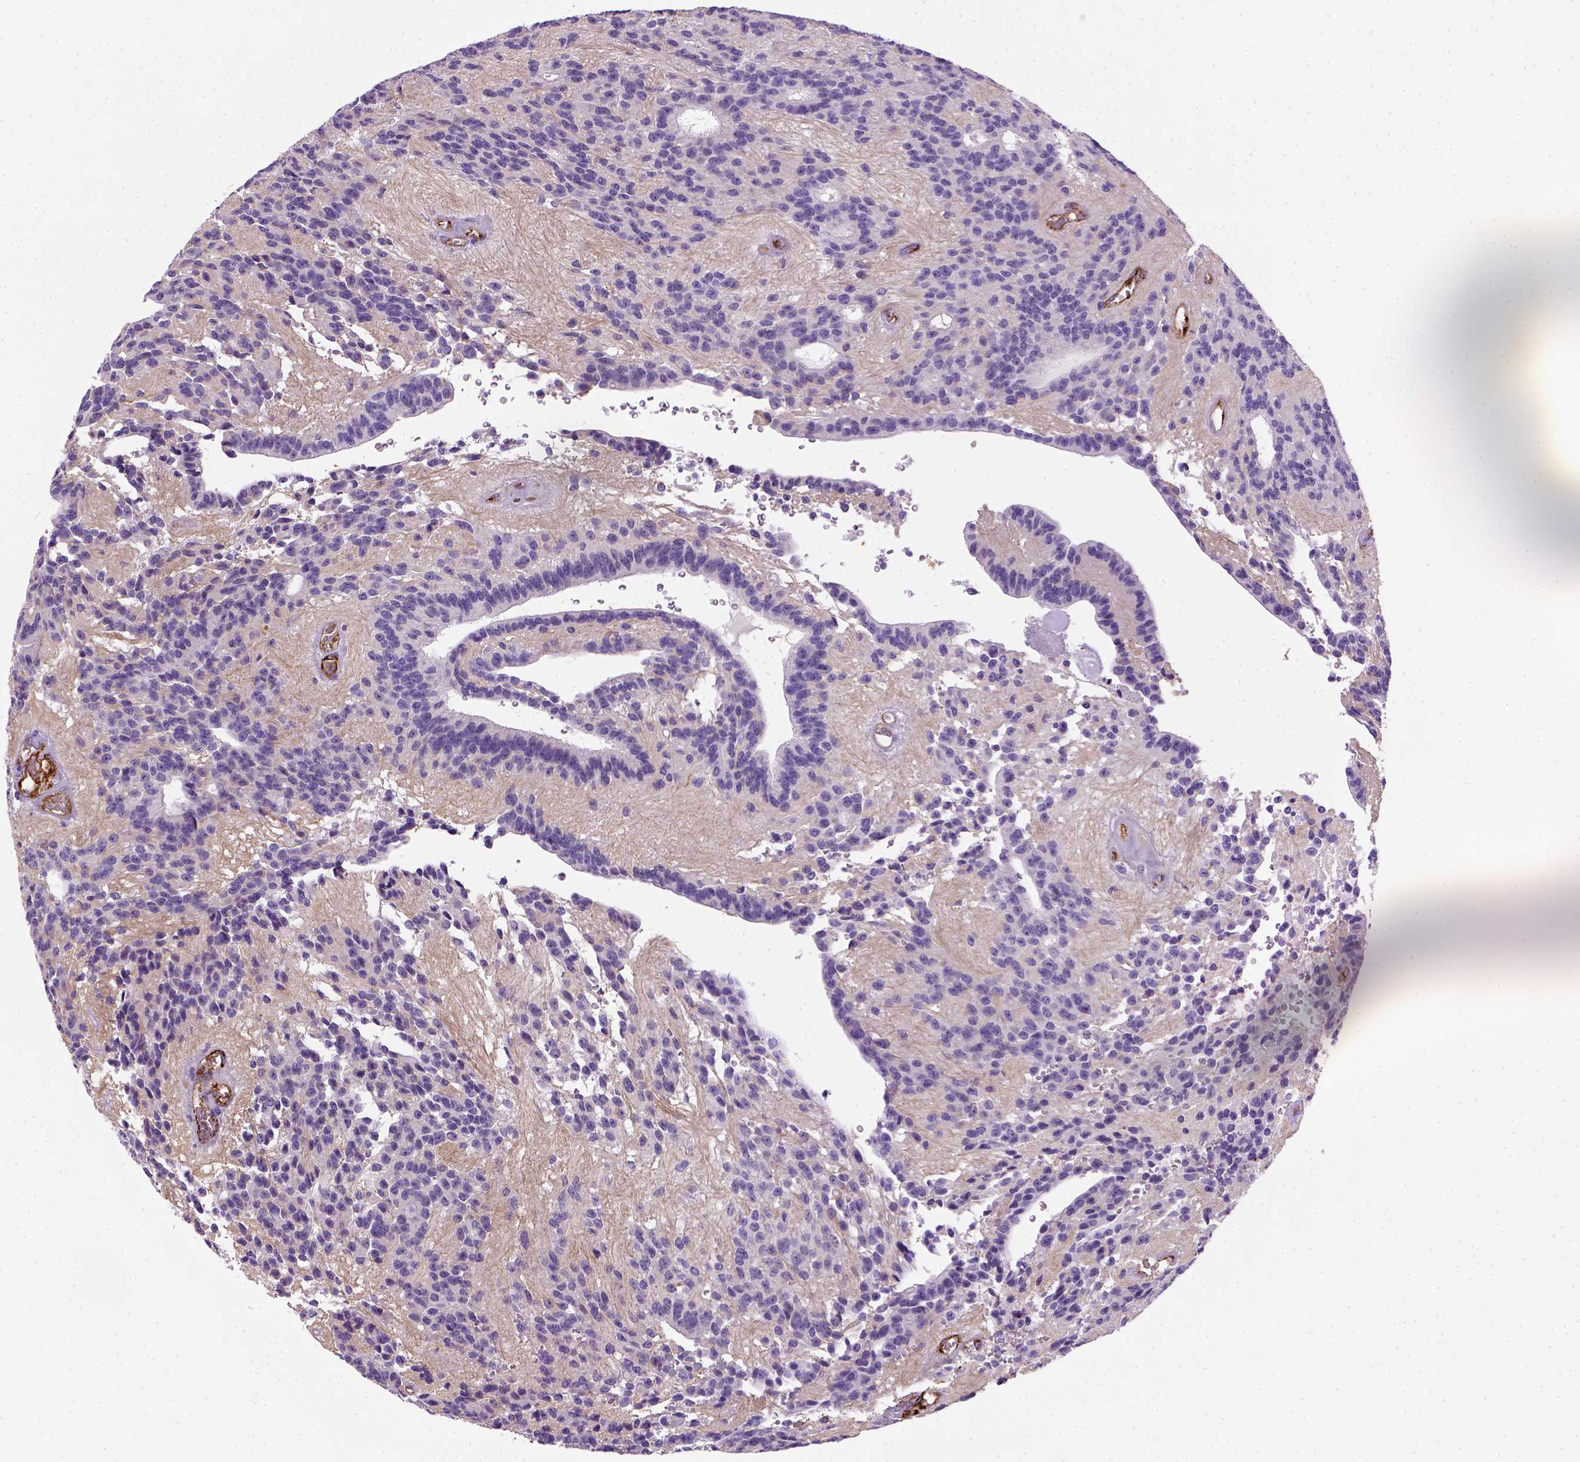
{"staining": {"intensity": "negative", "quantity": "none", "location": "none"}, "tissue": "glioma", "cell_type": "Tumor cells", "image_type": "cancer", "snomed": [{"axis": "morphology", "description": "Glioma, malignant, Low grade"}, {"axis": "topography", "description": "Brain"}], "caption": "Immunohistochemical staining of human malignant glioma (low-grade) reveals no significant expression in tumor cells.", "gene": "VWF", "patient": {"sex": "male", "age": 31}}